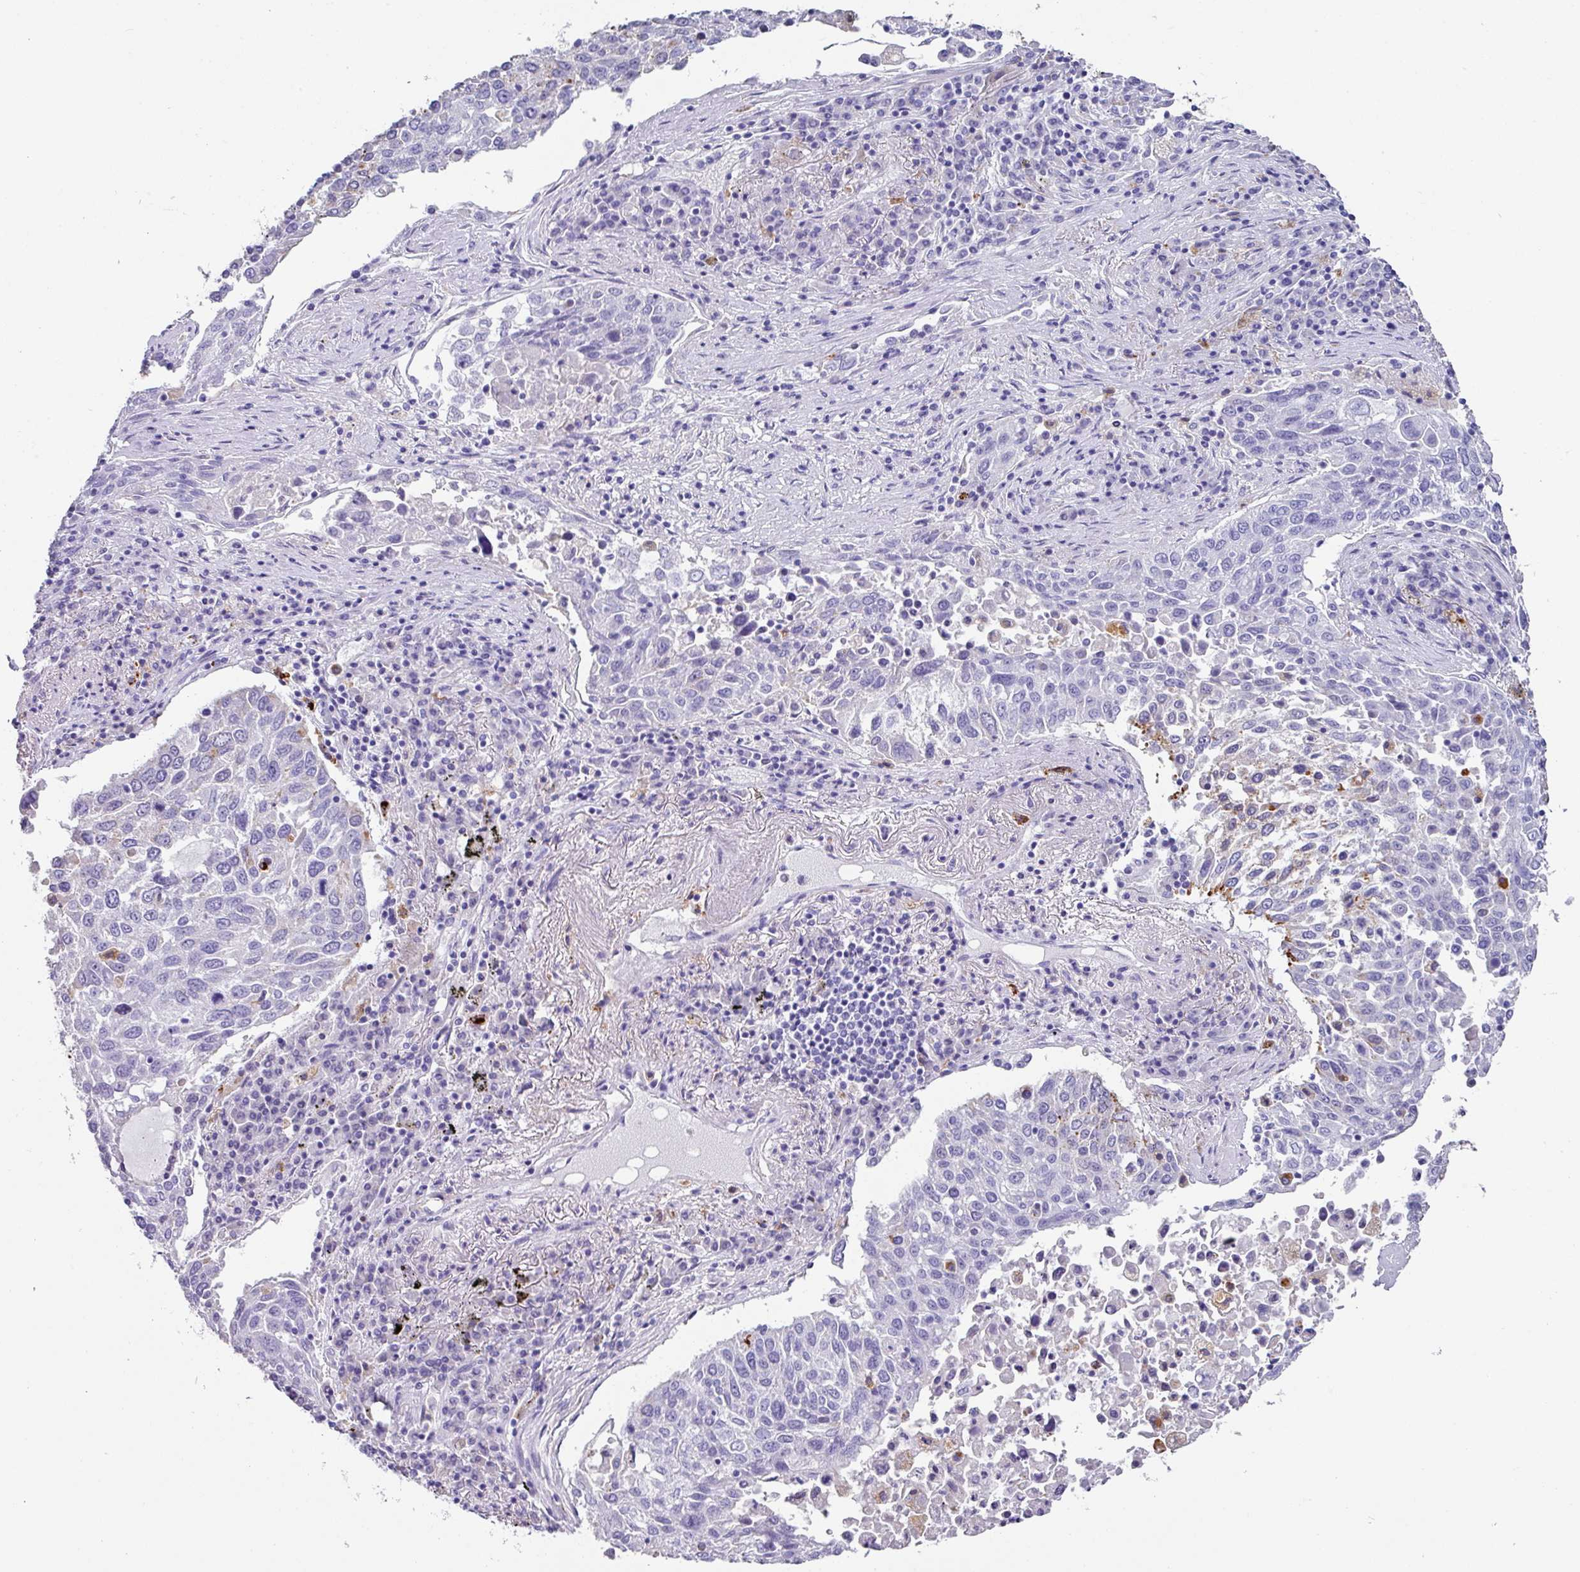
{"staining": {"intensity": "negative", "quantity": "none", "location": "none"}, "tissue": "lung cancer", "cell_type": "Tumor cells", "image_type": "cancer", "snomed": [{"axis": "morphology", "description": "Squamous cell carcinoma, NOS"}, {"axis": "topography", "description": "Lung"}], "caption": "Protein analysis of lung cancer exhibits no significant positivity in tumor cells.", "gene": "CPVL", "patient": {"sex": "male", "age": 65}}